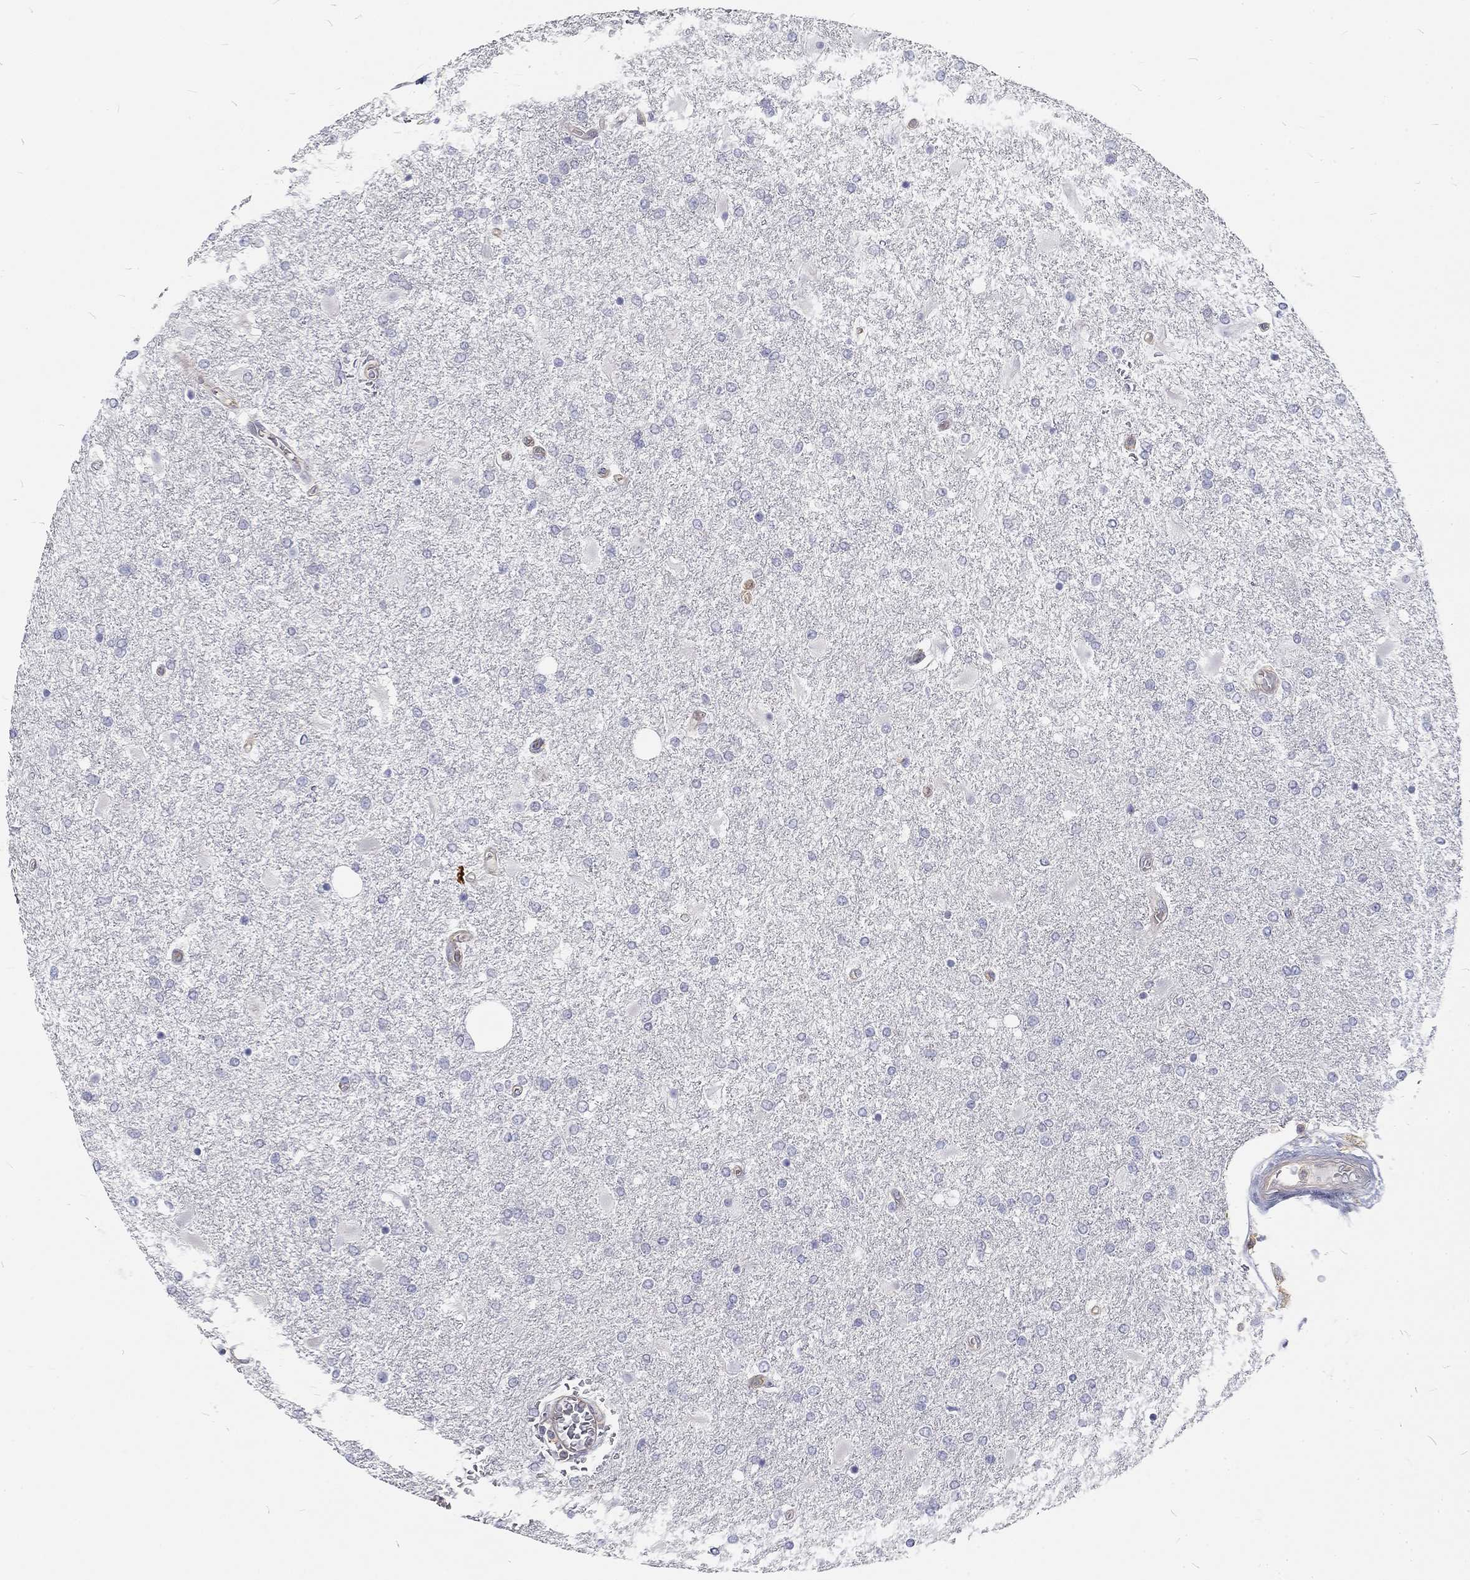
{"staining": {"intensity": "negative", "quantity": "none", "location": "none"}, "tissue": "glioma", "cell_type": "Tumor cells", "image_type": "cancer", "snomed": [{"axis": "morphology", "description": "Glioma, malignant, High grade"}, {"axis": "topography", "description": "Cerebral cortex"}], "caption": "Immunohistochemistry (IHC) photomicrograph of human glioma stained for a protein (brown), which displays no positivity in tumor cells.", "gene": "MTMR11", "patient": {"sex": "male", "age": 79}}